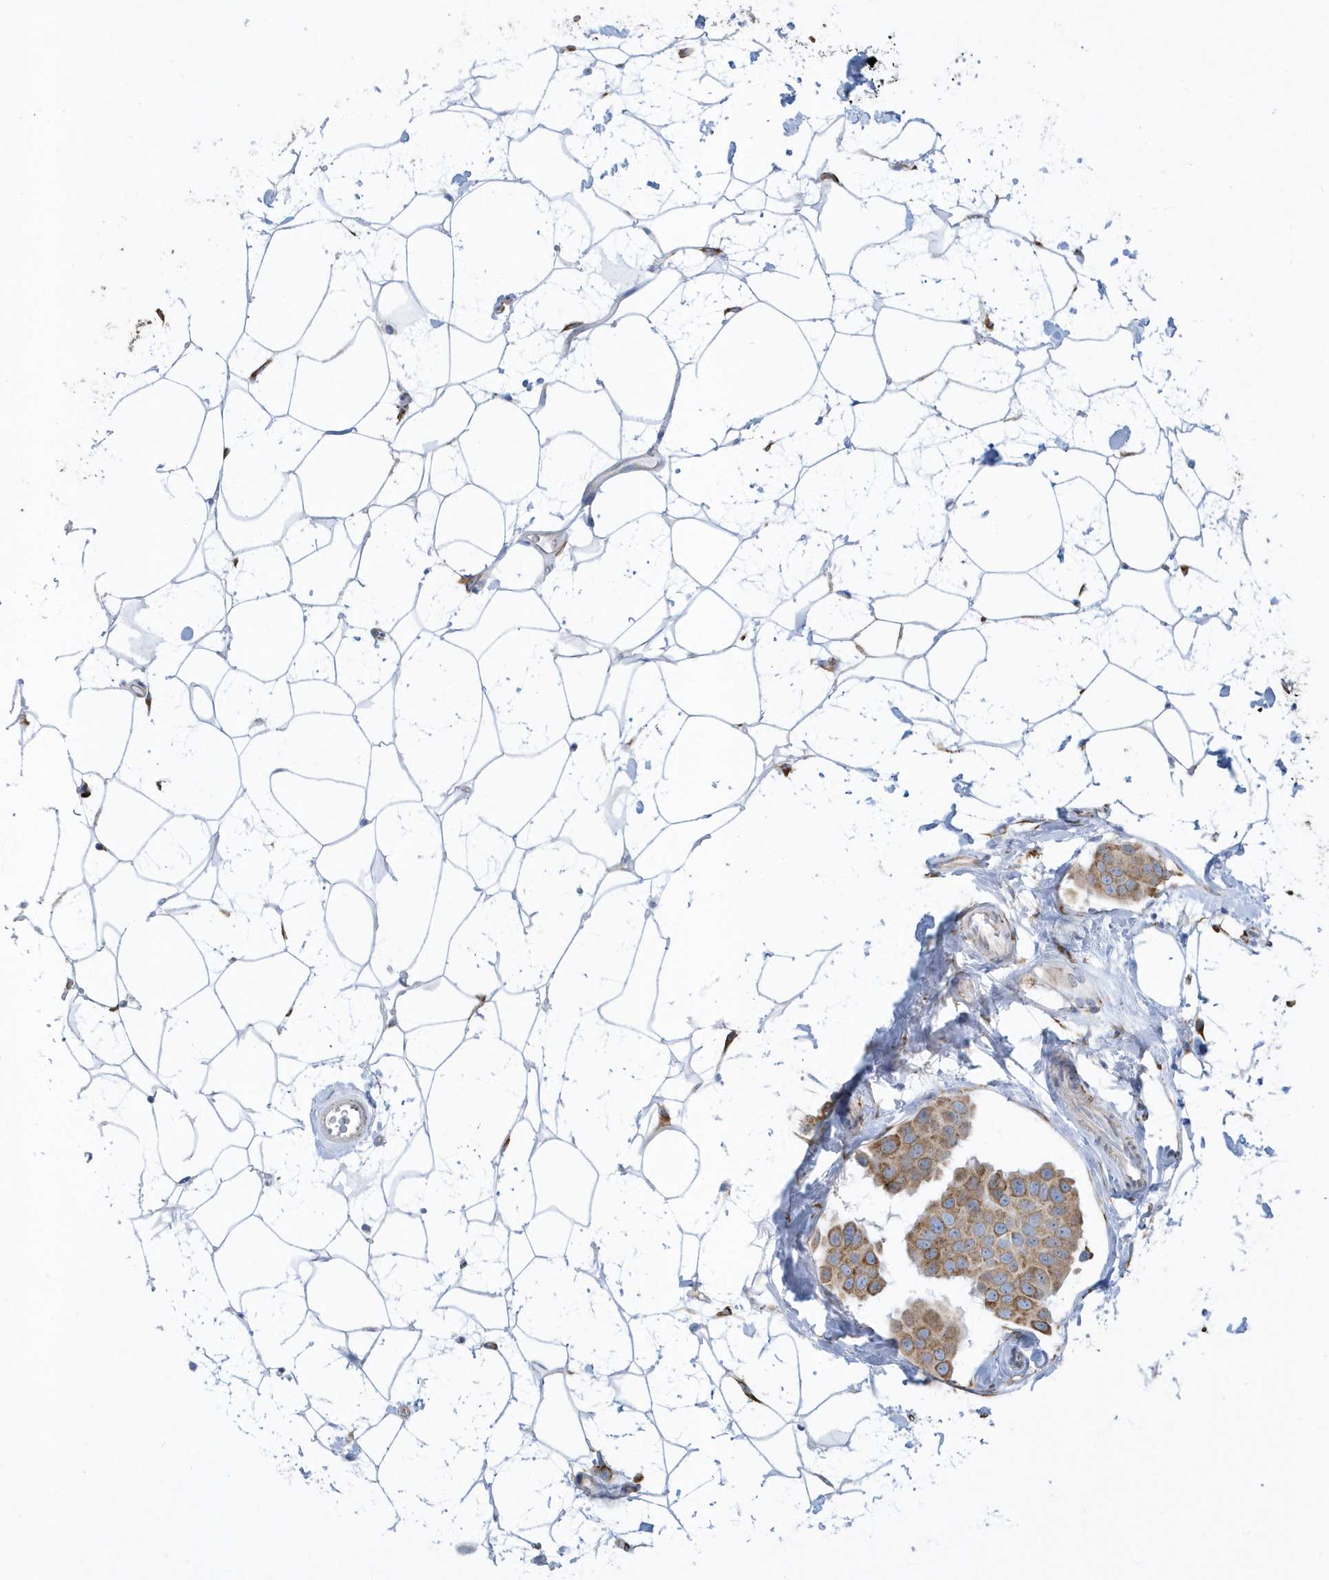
{"staining": {"intensity": "moderate", "quantity": ">75%", "location": "cytoplasmic/membranous"}, "tissue": "breast cancer", "cell_type": "Tumor cells", "image_type": "cancer", "snomed": [{"axis": "morphology", "description": "Normal tissue, NOS"}, {"axis": "morphology", "description": "Duct carcinoma"}, {"axis": "topography", "description": "Breast"}], "caption": "IHC of human breast intraductal carcinoma exhibits medium levels of moderate cytoplasmic/membranous staining in approximately >75% of tumor cells.", "gene": "DCAF1", "patient": {"sex": "female", "age": 39}}